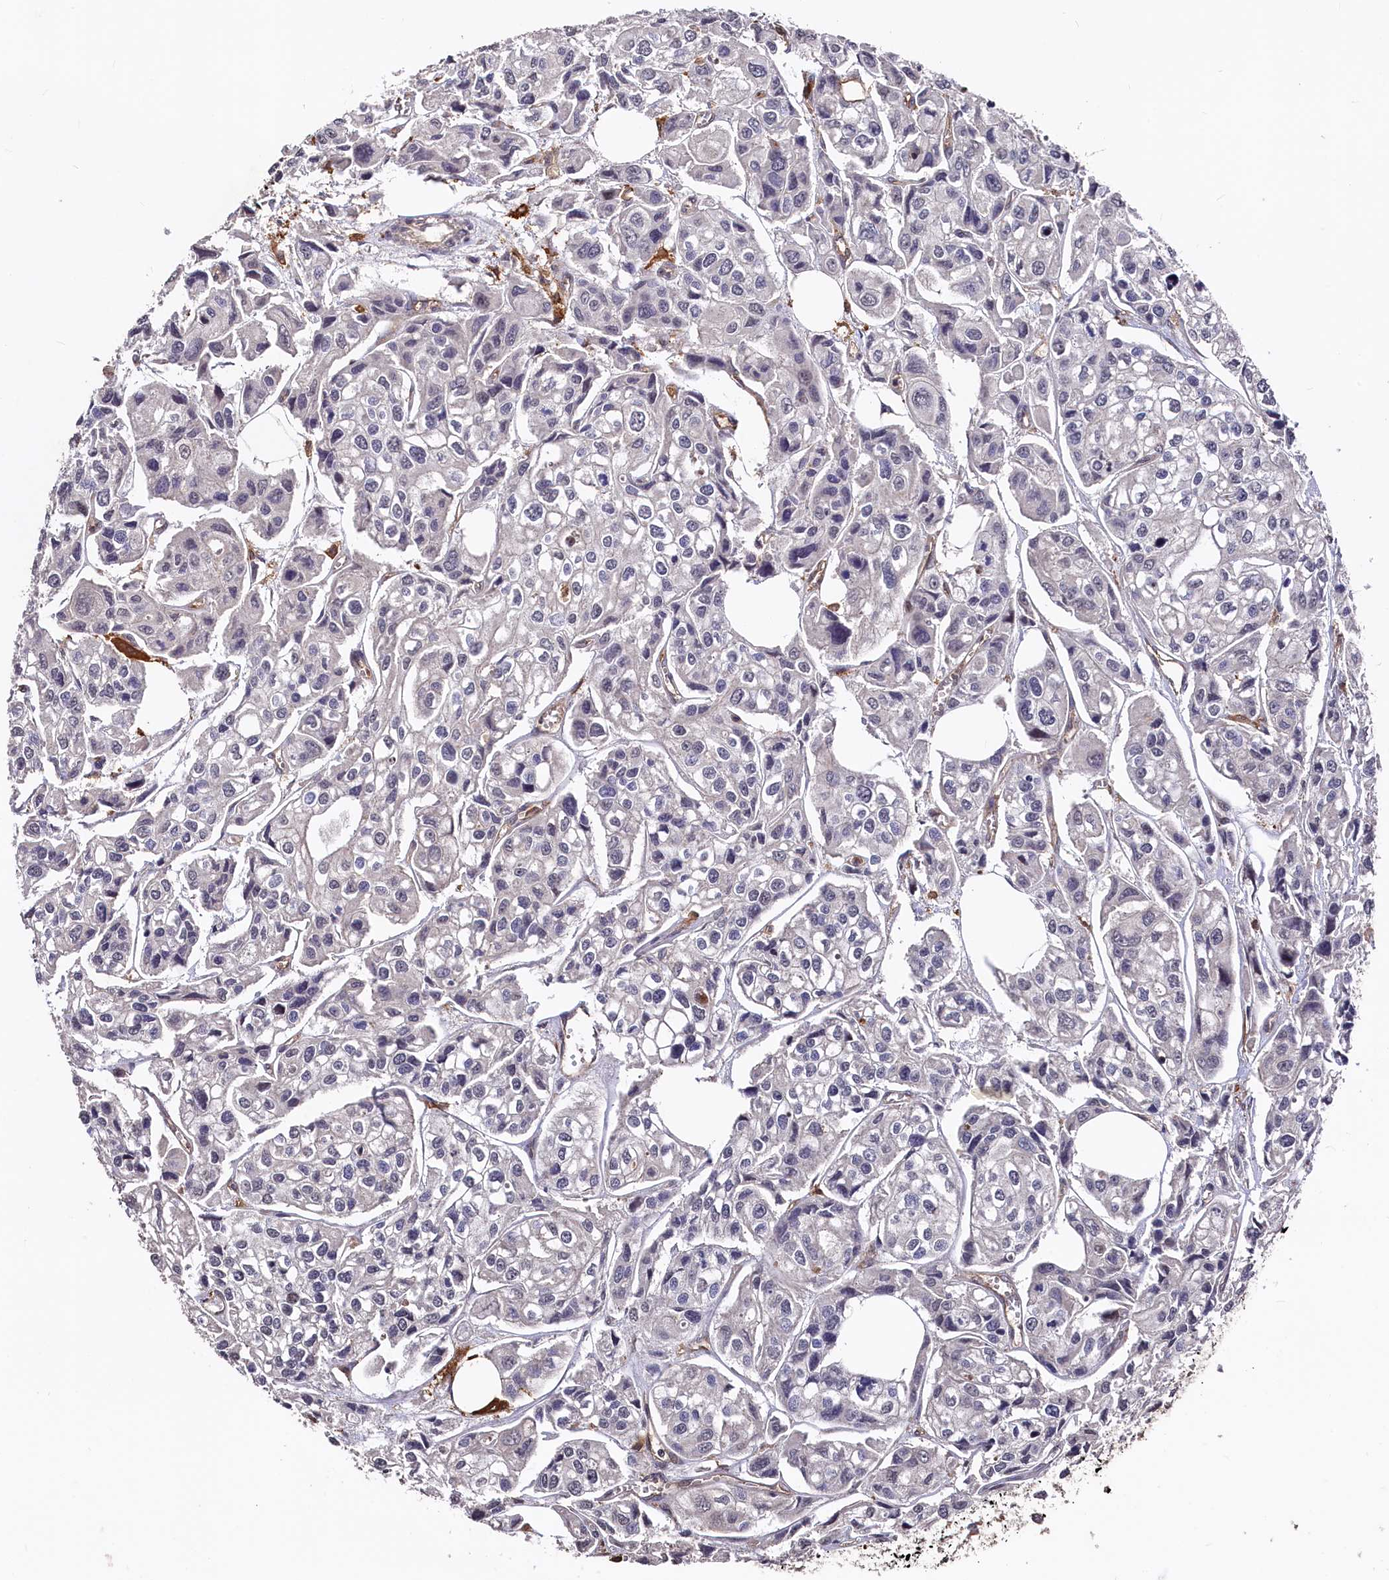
{"staining": {"intensity": "negative", "quantity": "none", "location": "none"}, "tissue": "urothelial cancer", "cell_type": "Tumor cells", "image_type": "cancer", "snomed": [{"axis": "morphology", "description": "Urothelial carcinoma, High grade"}, {"axis": "topography", "description": "Urinary bladder"}], "caption": "Immunohistochemistry (IHC) histopathology image of human urothelial cancer stained for a protein (brown), which reveals no expression in tumor cells.", "gene": "PLEKHO2", "patient": {"sex": "male", "age": 67}}